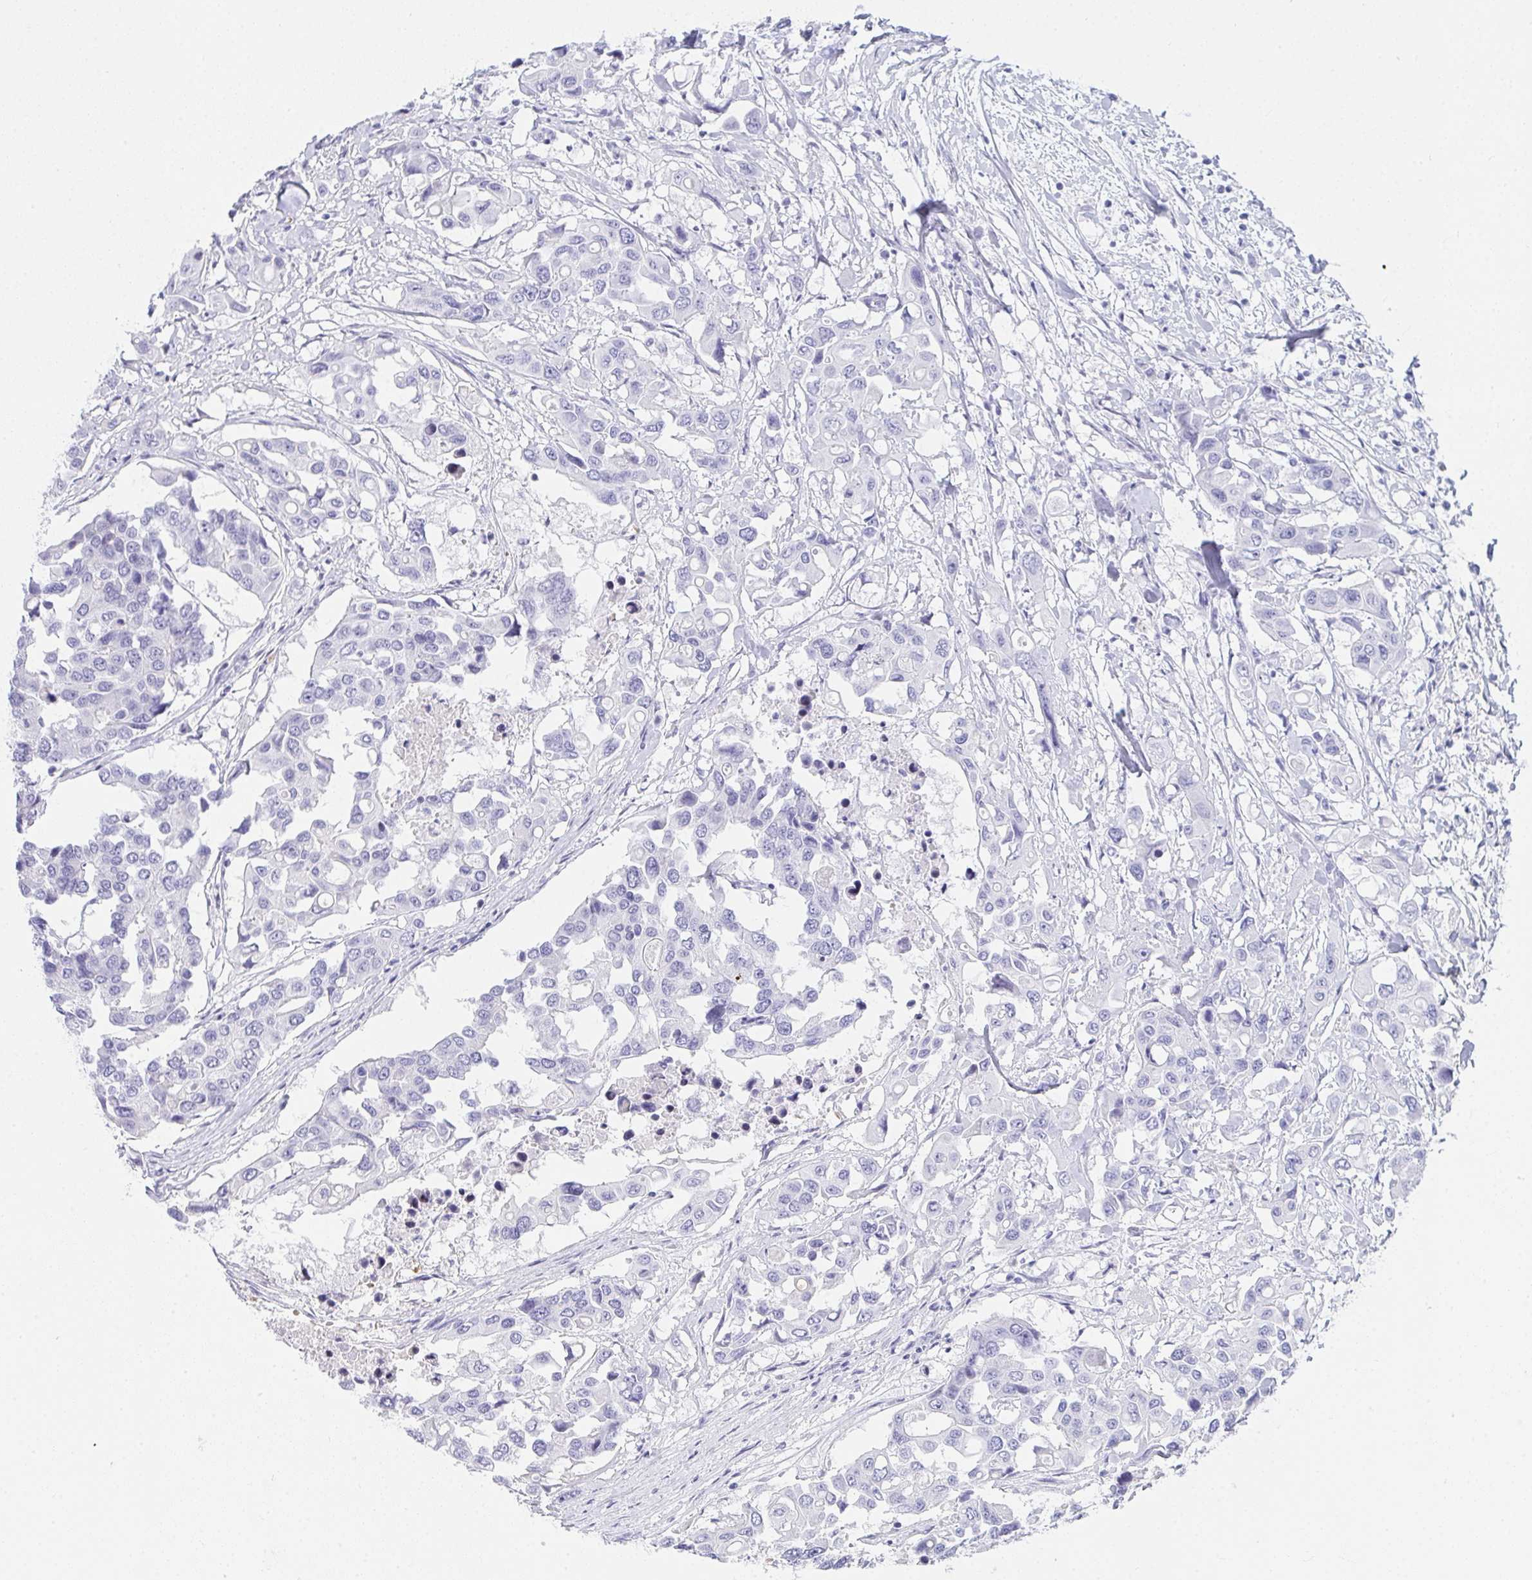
{"staining": {"intensity": "negative", "quantity": "none", "location": "none"}, "tissue": "colorectal cancer", "cell_type": "Tumor cells", "image_type": "cancer", "snomed": [{"axis": "morphology", "description": "Adenocarcinoma, NOS"}, {"axis": "topography", "description": "Colon"}], "caption": "This is a image of IHC staining of colorectal cancer, which shows no staining in tumor cells.", "gene": "ZNF182", "patient": {"sex": "male", "age": 77}}